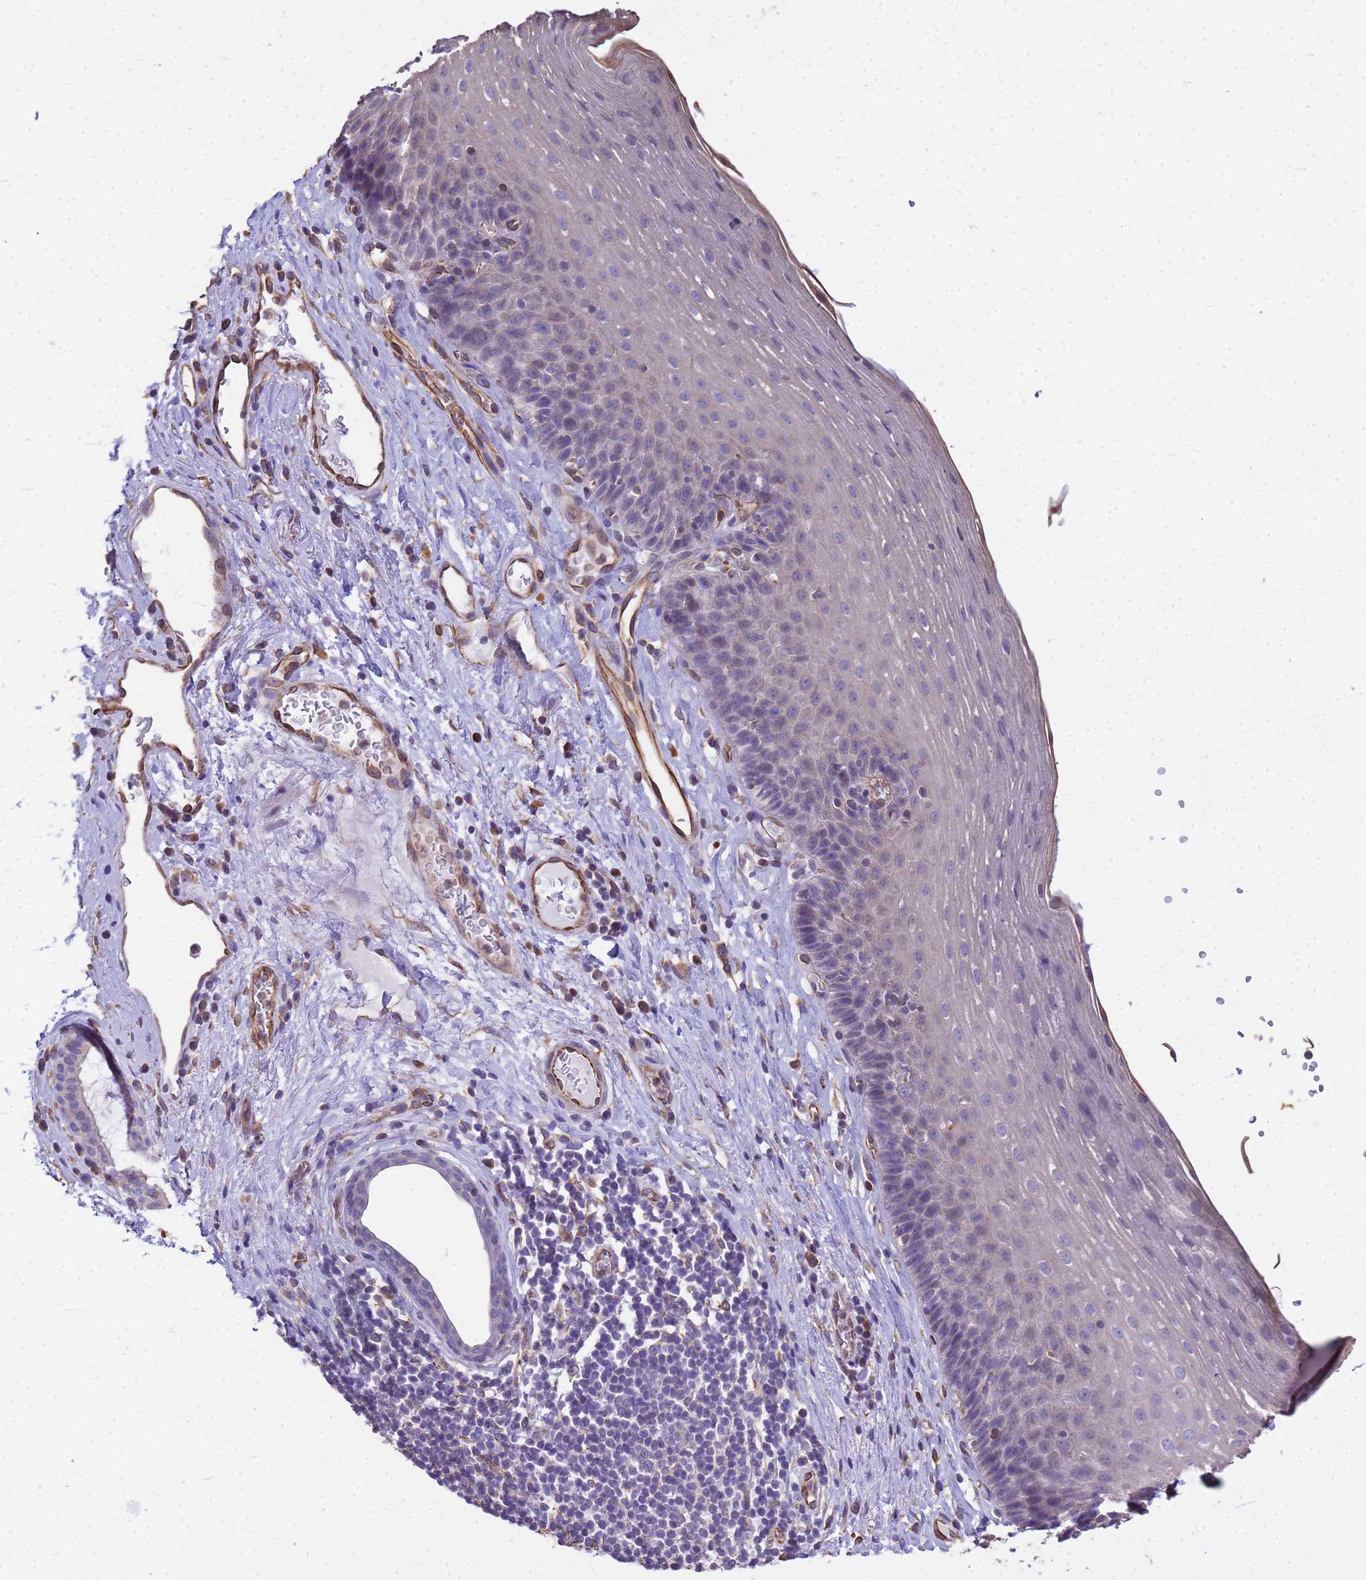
{"staining": {"intensity": "negative", "quantity": "none", "location": "none"}, "tissue": "esophagus", "cell_type": "Squamous epithelial cells", "image_type": "normal", "snomed": [{"axis": "morphology", "description": "Normal tissue, NOS"}, {"axis": "topography", "description": "Esophagus"}], "caption": "The IHC image has no significant expression in squamous epithelial cells of esophagus. (Brightfield microscopy of DAB (3,3'-diaminobenzidine) immunohistochemistry at high magnification).", "gene": "TCEAL3", "patient": {"sex": "female", "age": 66}}